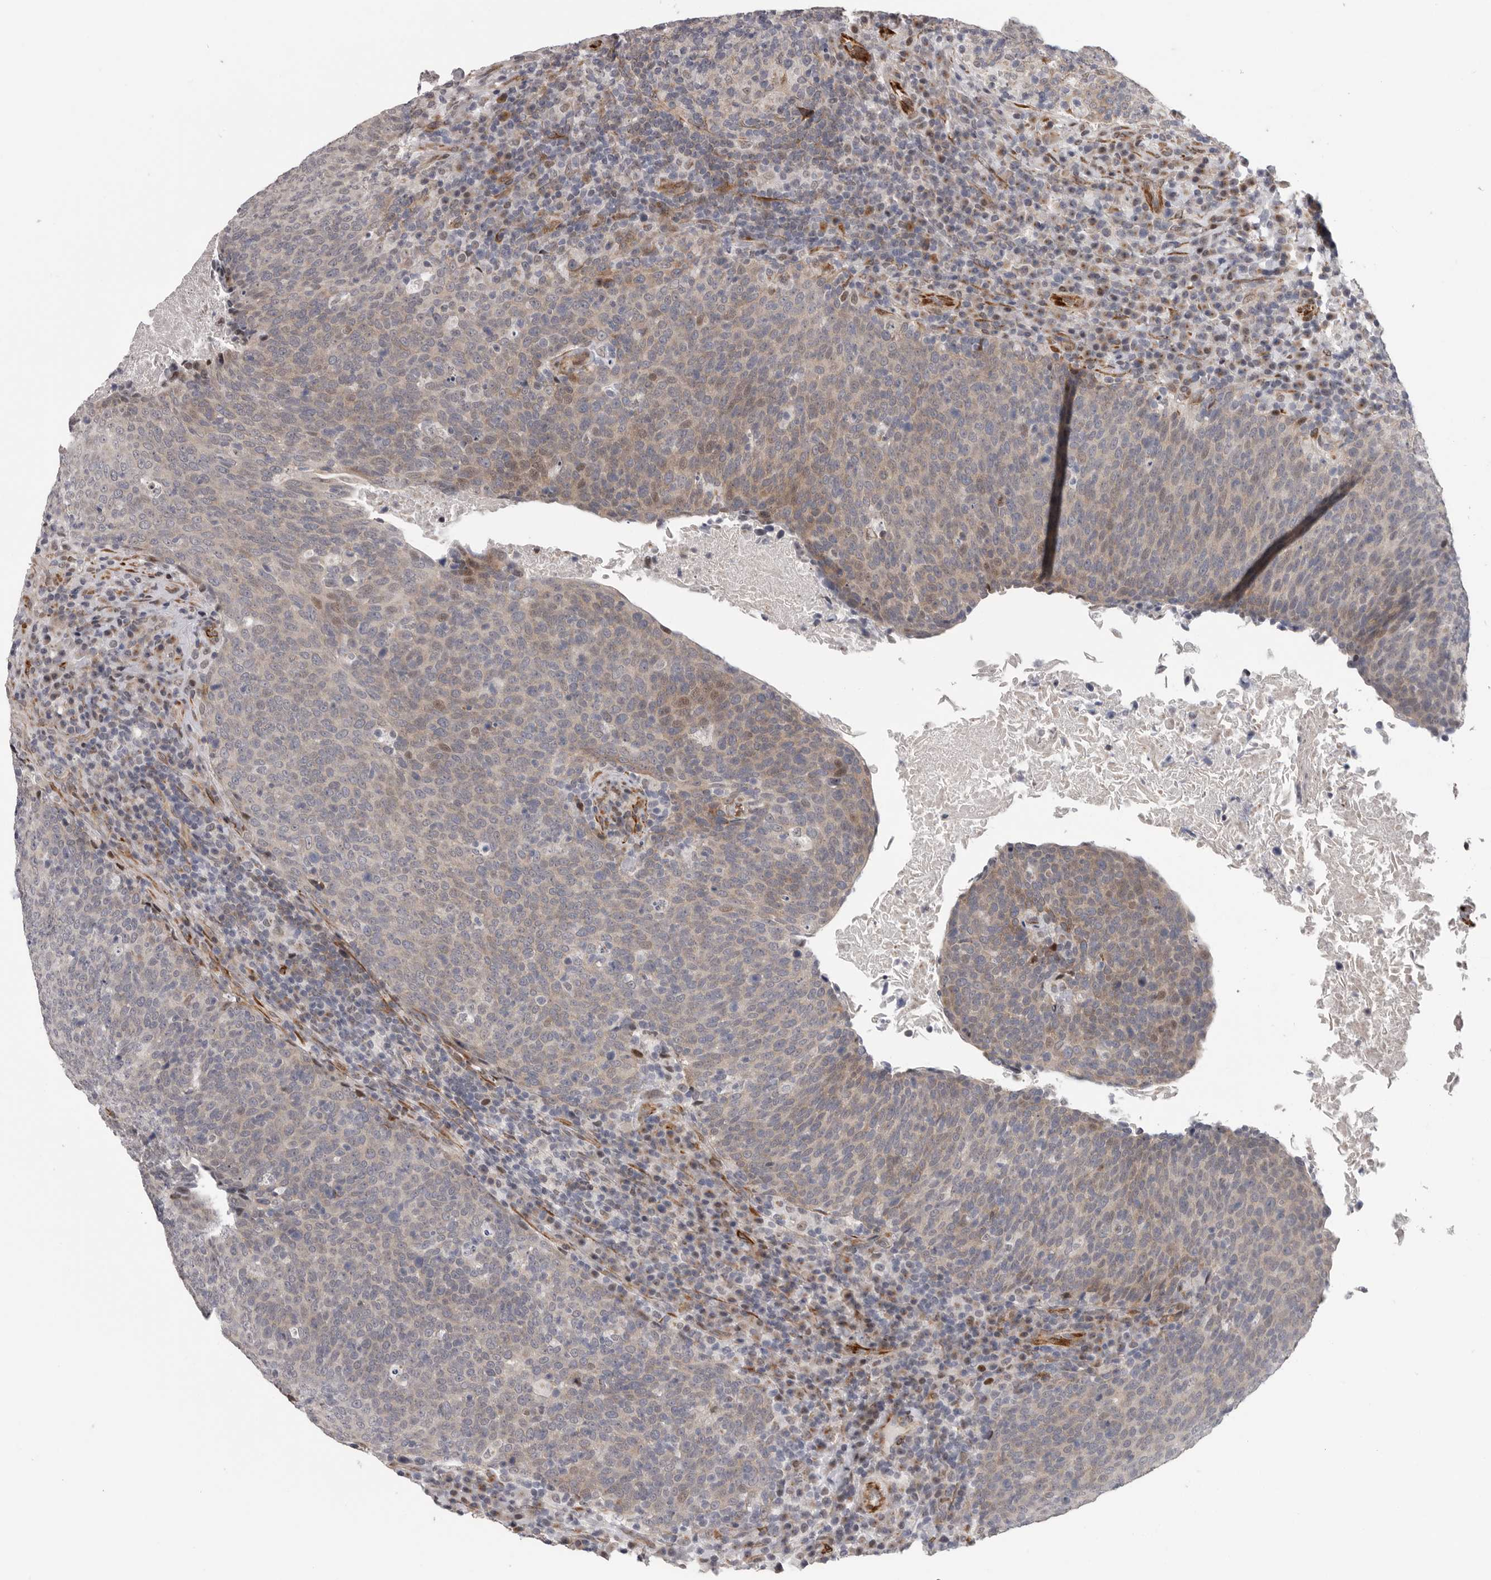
{"staining": {"intensity": "weak", "quantity": "25%-75%", "location": "cytoplasmic/membranous,nuclear"}, "tissue": "head and neck cancer", "cell_type": "Tumor cells", "image_type": "cancer", "snomed": [{"axis": "morphology", "description": "Squamous cell carcinoma, NOS"}, {"axis": "morphology", "description": "Squamous cell carcinoma, metastatic, NOS"}, {"axis": "topography", "description": "Lymph node"}, {"axis": "topography", "description": "Head-Neck"}], "caption": "There is low levels of weak cytoplasmic/membranous and nuclear positivity in tumor cells of head and neck cancer, as demonstrated by immunohistochemical staining (brown color).", "gene": "RALGPS2", "patient": {"sex": "male", "age": 62}}